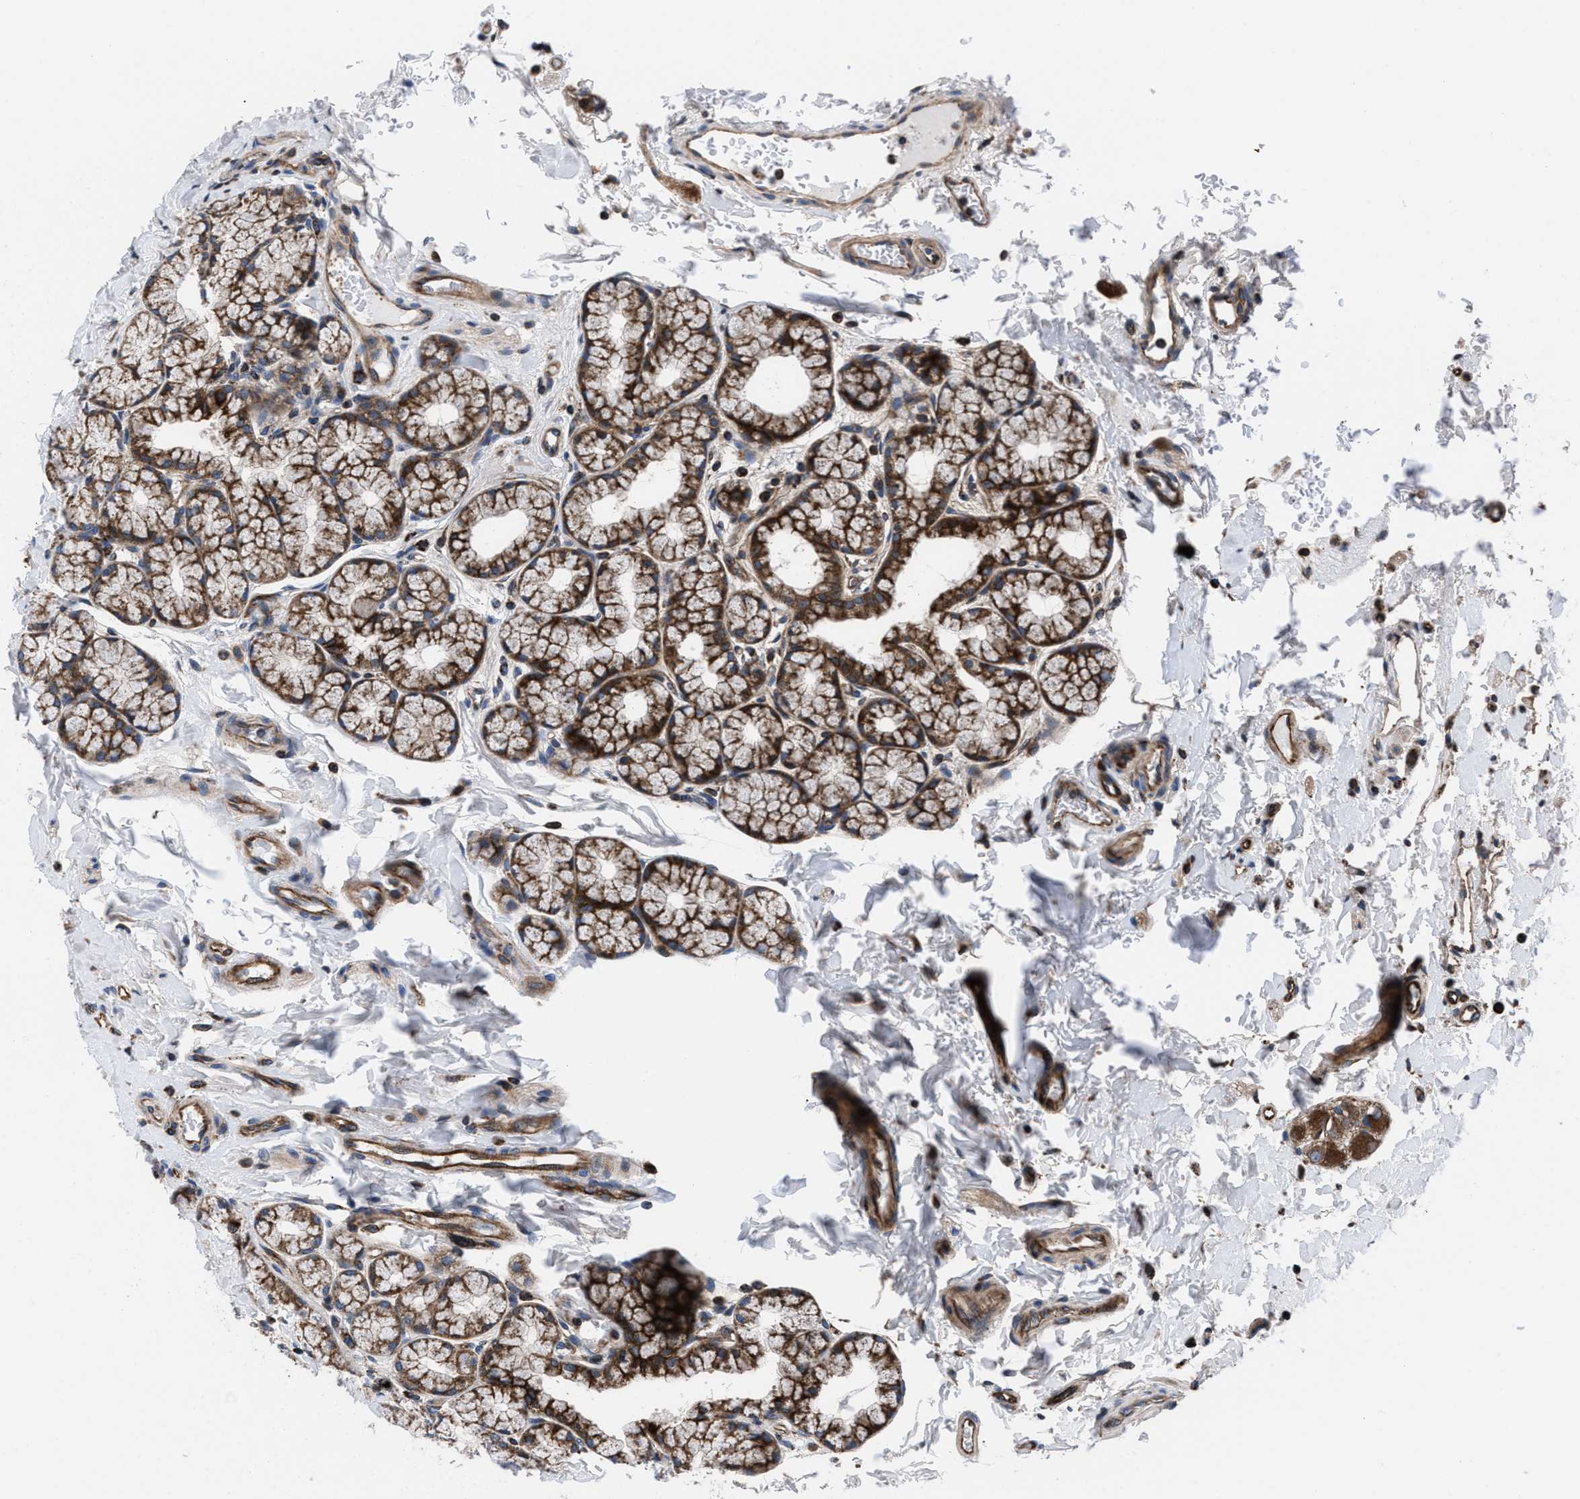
{"staining": {"intensity": "strong", "quantity": ">75%", "location": "cytoplasmic/membranous"}, "tissue": "duodenum", "cell_type": "Glandular cells", "image_type": "normal", "snomed": [{"axis": "morphology", "description": "Normal tissue, NOS"}, {"axis": "topography", "description": "Duodenum"}], "caption": "Duodenum was stained to show a protein in brown. There is high levels of strong cytoplasmic/membranous staining in about >75% of glandular cells. (Brightfield microscopy of DAB IHC at high magnification).", "gene": "PRR15L", "patient": {"sex": "male", "age": 50}}